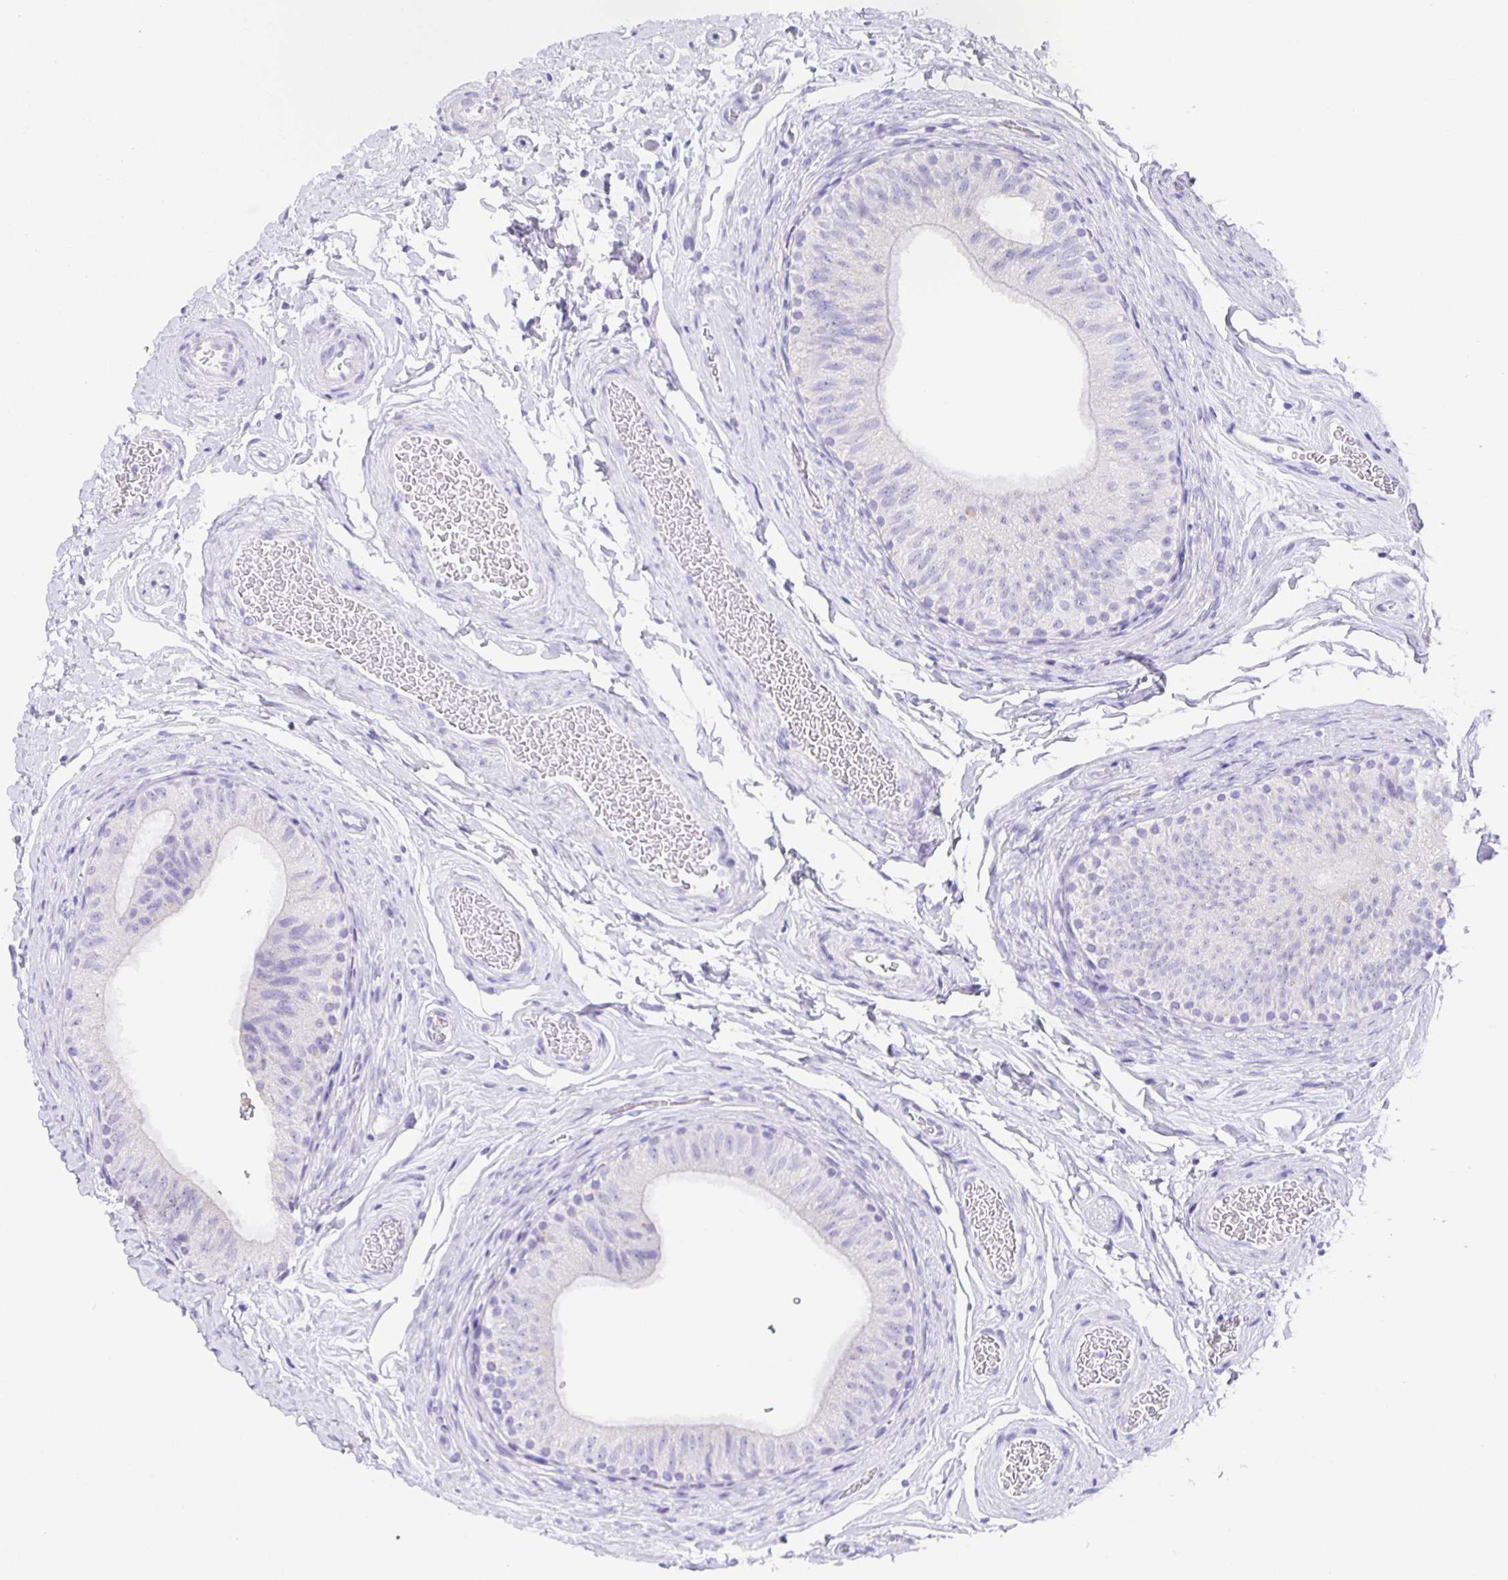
{"staining": {"intensity": "negative", "quantity": "none", "location": "none"}, "tissue": "epididymis", "cell_type": "Glandular cells", "image_type": "normal", "snomed": [{"axis": "morphology", "description": "Normal tissue, NOS"}, {"axis": "topography", "description": "Epididymis, spermatic cord, NOS"}, {"axis": "topography", "description": "Epididymis"}], "caption": "High power microscopy micrograph of an IHC photomicrograph of unremarkable epididymis, revealing no significant positivity in glandular cells. (Immunohistochemistry, brightfield microscopy, high magnification).", "gene": "GUCA2A", "patient": {"sex": "male", "age": 31}}